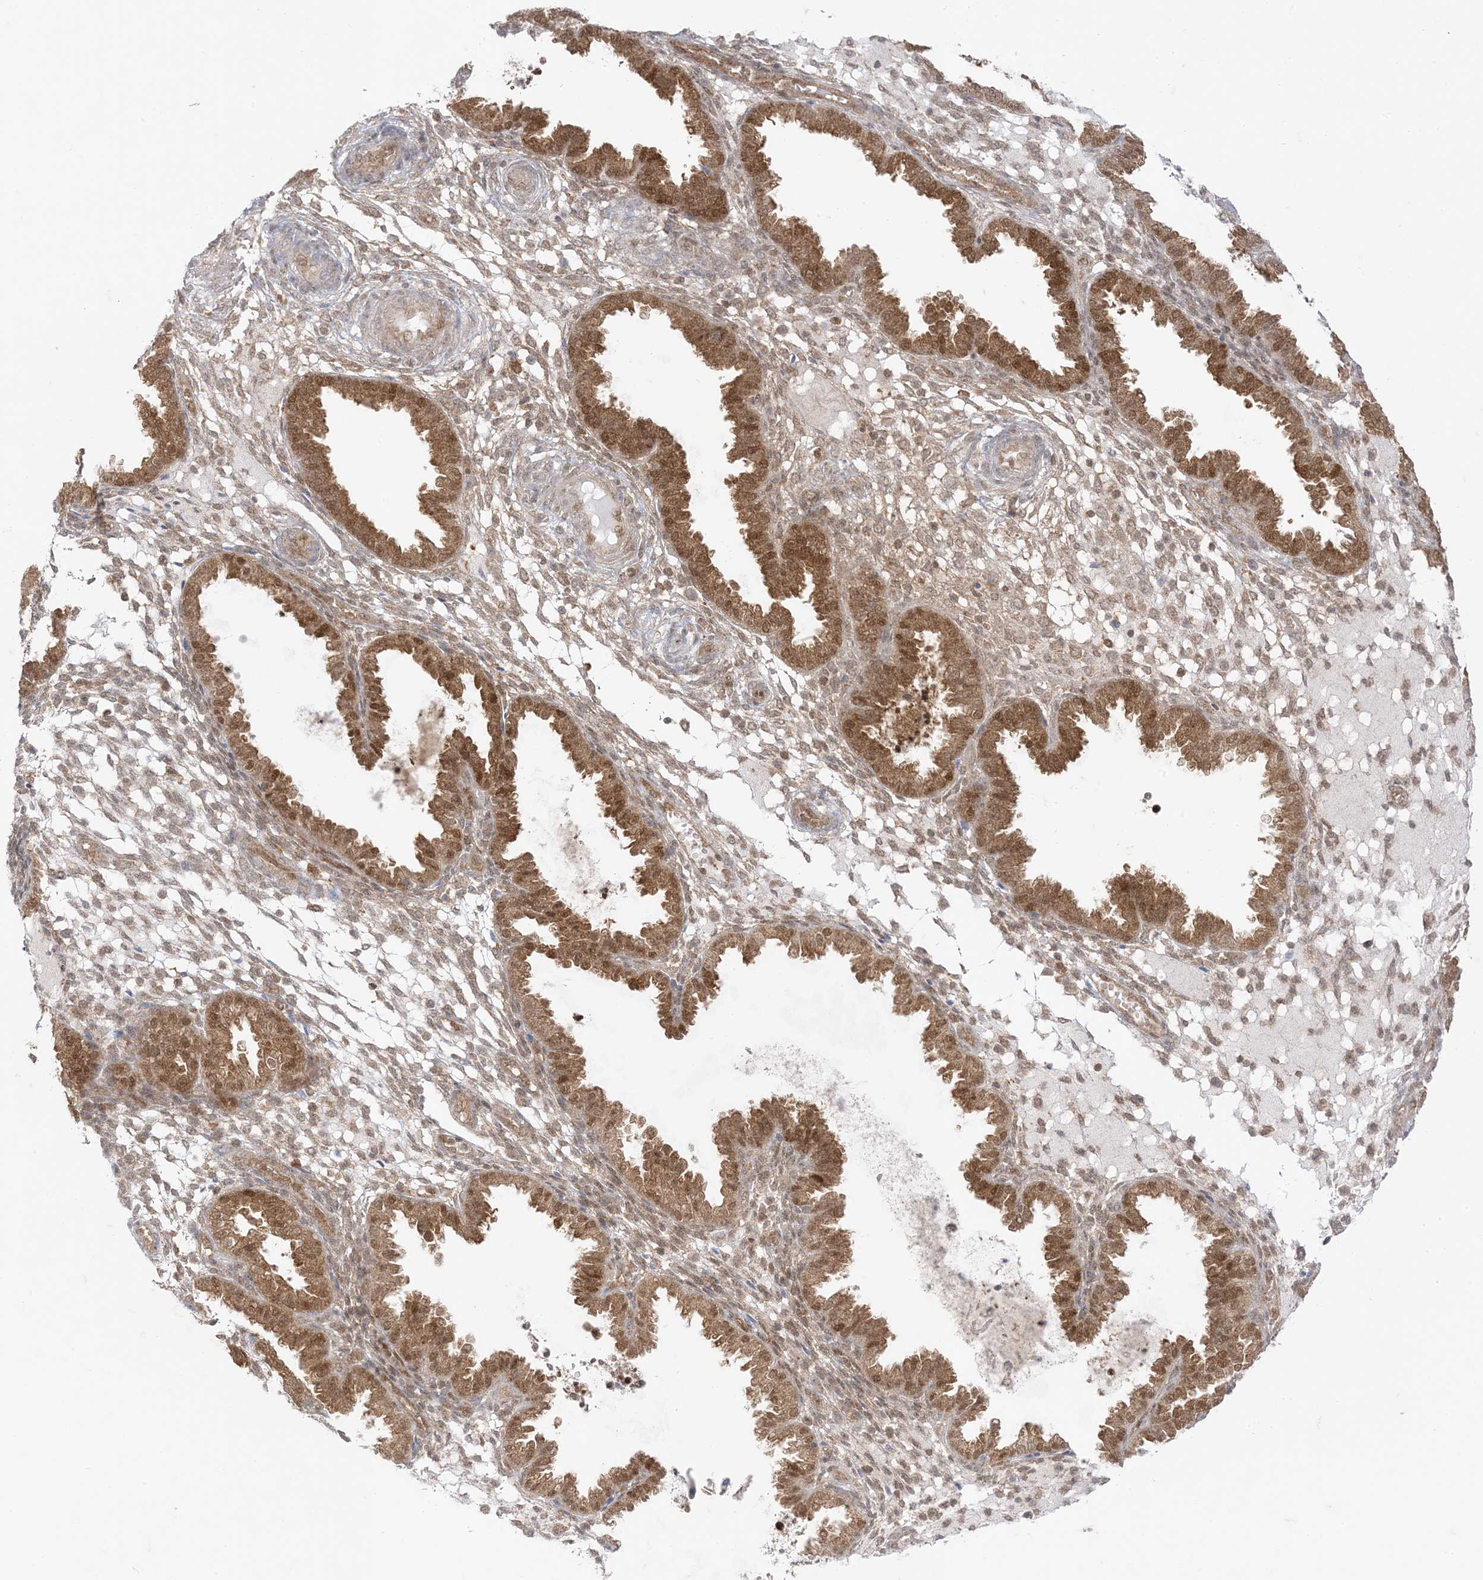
{"staining": {"intensity": "weak", "quantity": "25%-75%", "location": "nuclear"}, "tissue": "endometrium", "cell_type": "Cells in endometrial stroma", "image_type": "normal", "snomed": [{"axis": "morphology", "description": "Normal tissue, NOS"}, {"axis": "topography", "description": "Endometrium"}], "caption": "Immunohistochemical staining of normal human endometrium shows low levels of weak nuclear staining in approximately 25%-75% of cells in endometrial stroma.", "gene": "PTPA", "patient": {"sex": "female", "age": 33}}